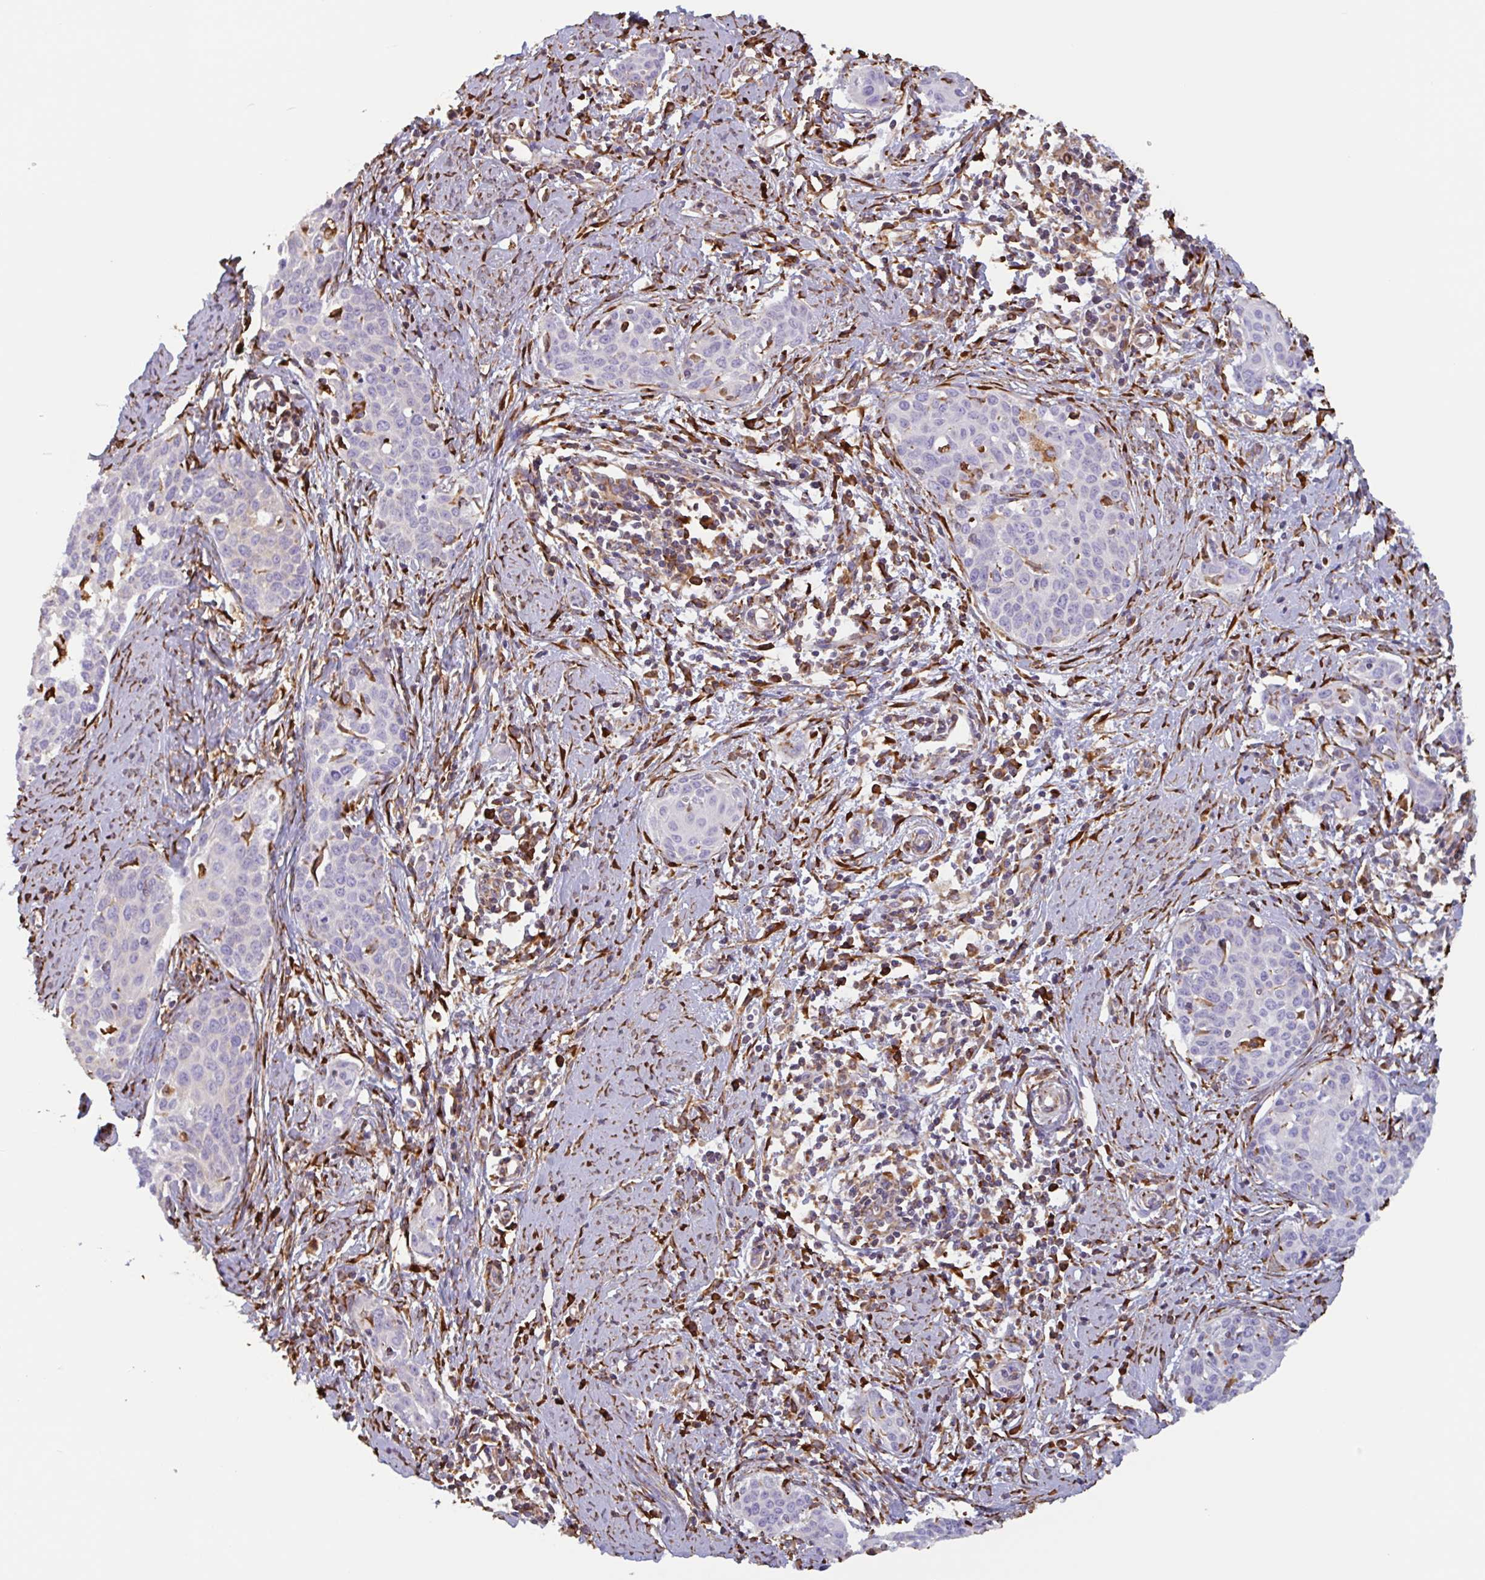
{"staining": {"intensity": "negative", "quantity": "none", "location": "none"}, "tissue": "cervical cancer", "cell_type": "Tumor cells", "image_type": "cancer", "snomed": [{"axis": "morphology", "description": "Squamous cell carcinoma, NOS"}, {"axis": "topography", "description": "Cervix"}], "caption": "A histopathology image of cervical cancer stained for a protein reveals no brown staining in tumor cells. The staining was performed using DAB to visualize the protein expression in brown, while the nuclei were stained in blue with hematoxylin (Magnification: 20x).", "gene": "DOK4", "patient": {"sex": "female", "age": 46}}